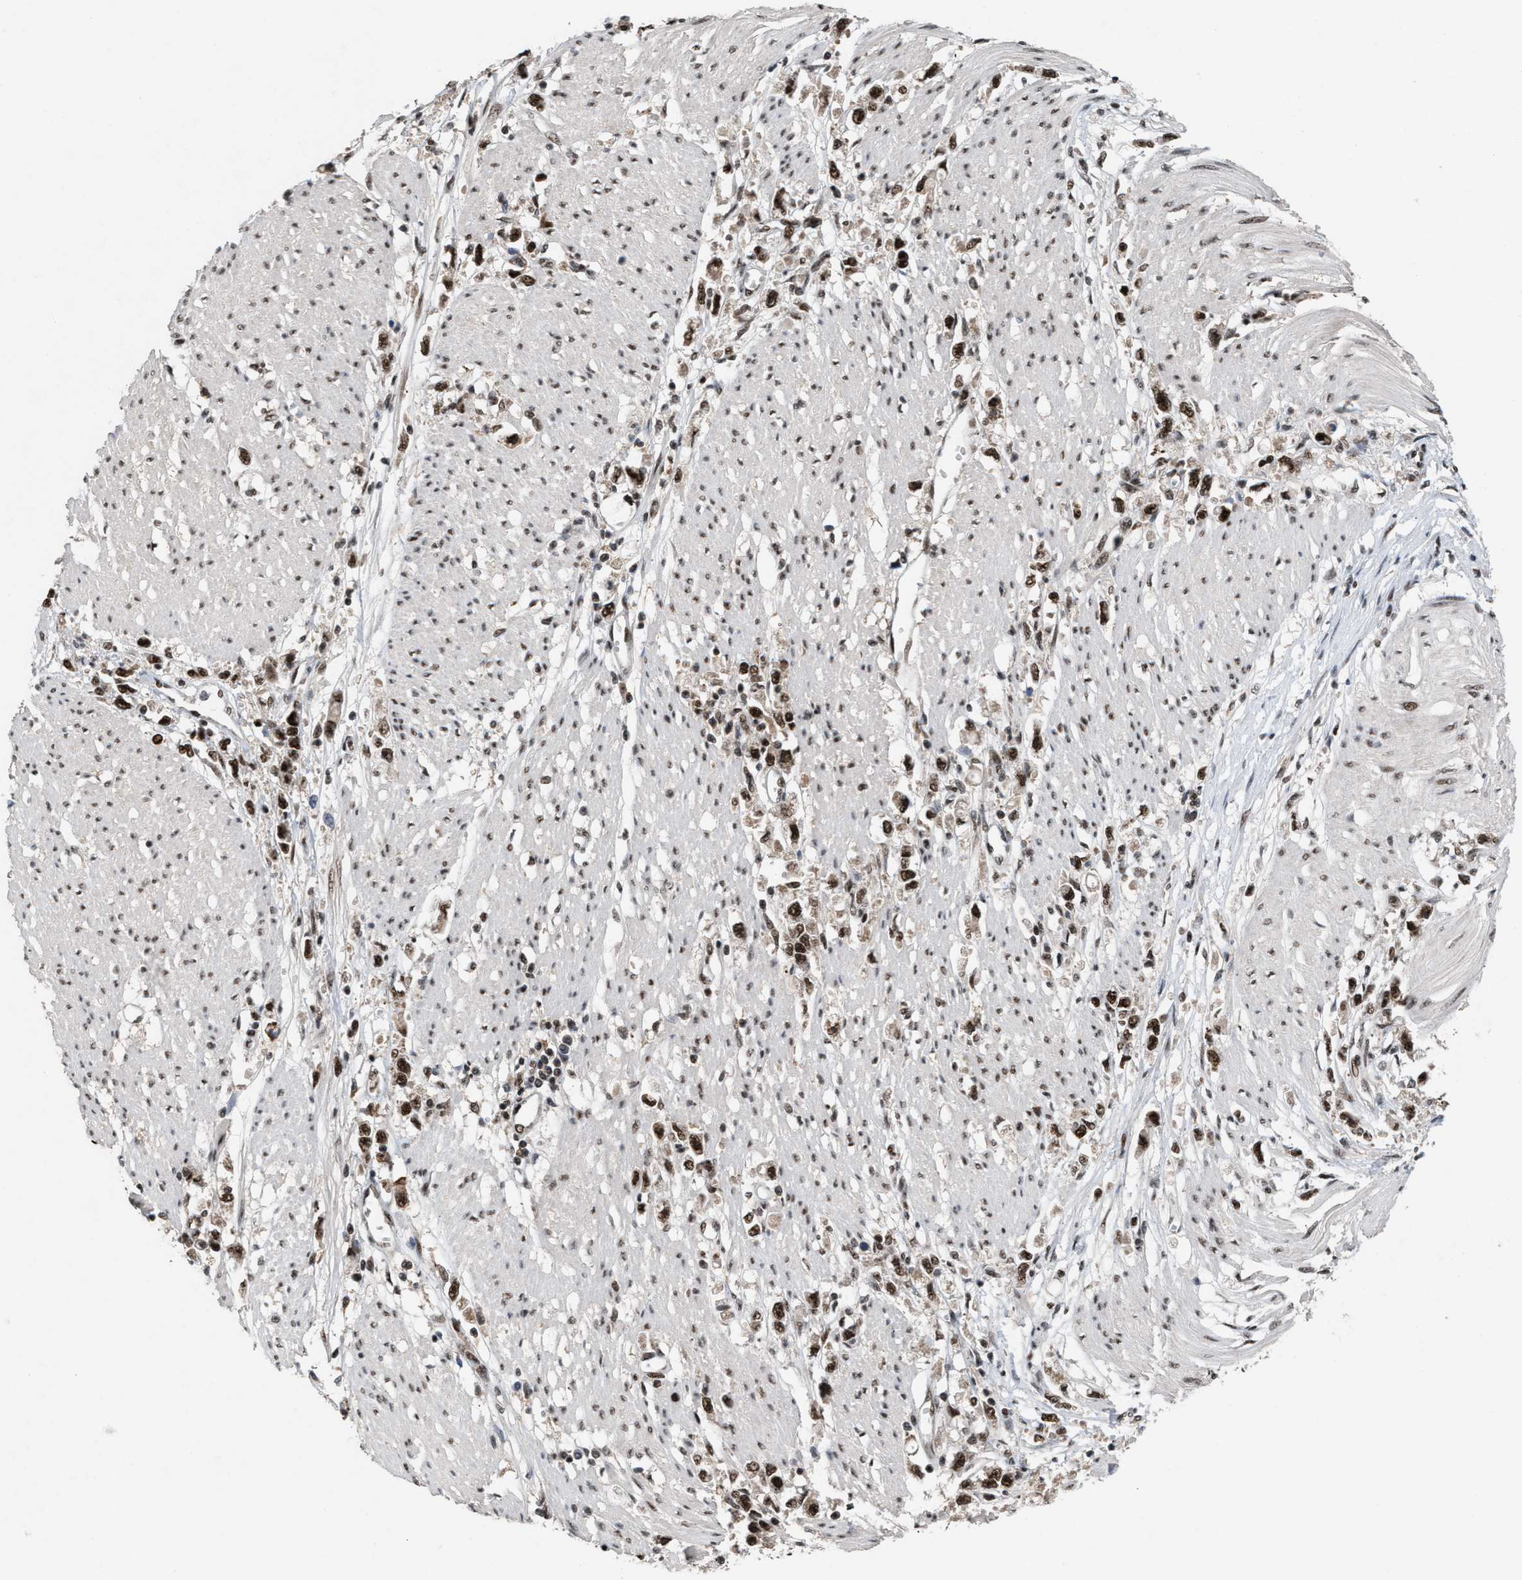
{"staining": {"intensity": "strong", "quantity": ">75%", "location": "nuclear"}, "tissue": "stomach cancer", "cell_type": "Tumor cells", "image_type": "cancer", "snomed": [{"axis": "morphology", "description": "Adenocarcinoma, NOS"}, {"axis": "topography", "description": "Stomach"}], "caption": "This is an image of immunohistochemistry staining of stomach cancer, which shows strong expression in the nuclear of tumor cells.", "gene": "PRPF4", "patient": {"sex": "female", "age": 59}}